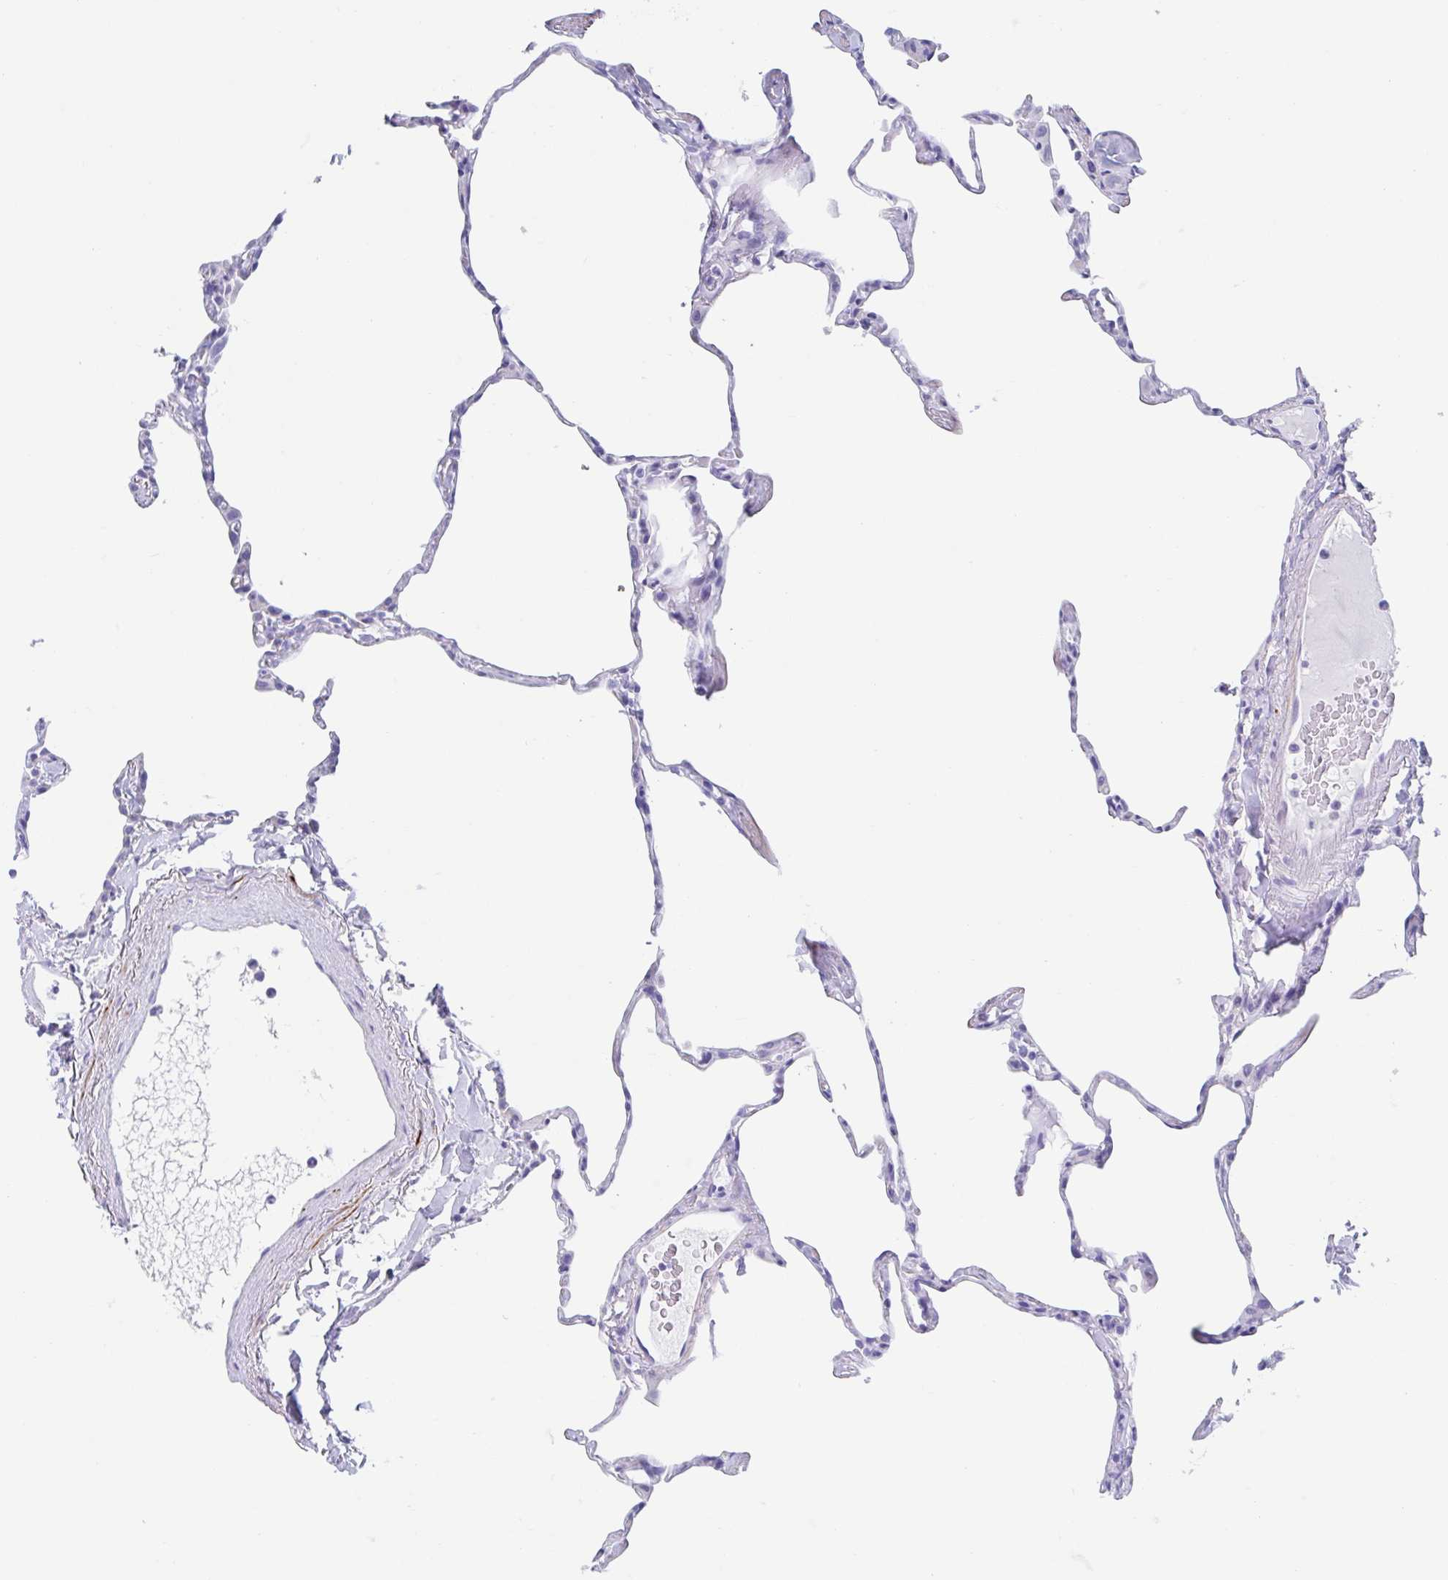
{"staining": {"intensity": "negative", "quantity": "none", "location": "none"}, "tissue": "lung", "cell_type": "Alveolar cells", "image_type": "normal", "snomed": [{"axis": "morphology", "description": "Normal tissue, NOS"}, {"axis": "topography", "description": "Lung"}], "caption": "The immunohistochemistry micrograph has no significant positivity in alveolar cells of lung.", "gene": "CPTP", "patient": {"sex": "male", "age": 65}}